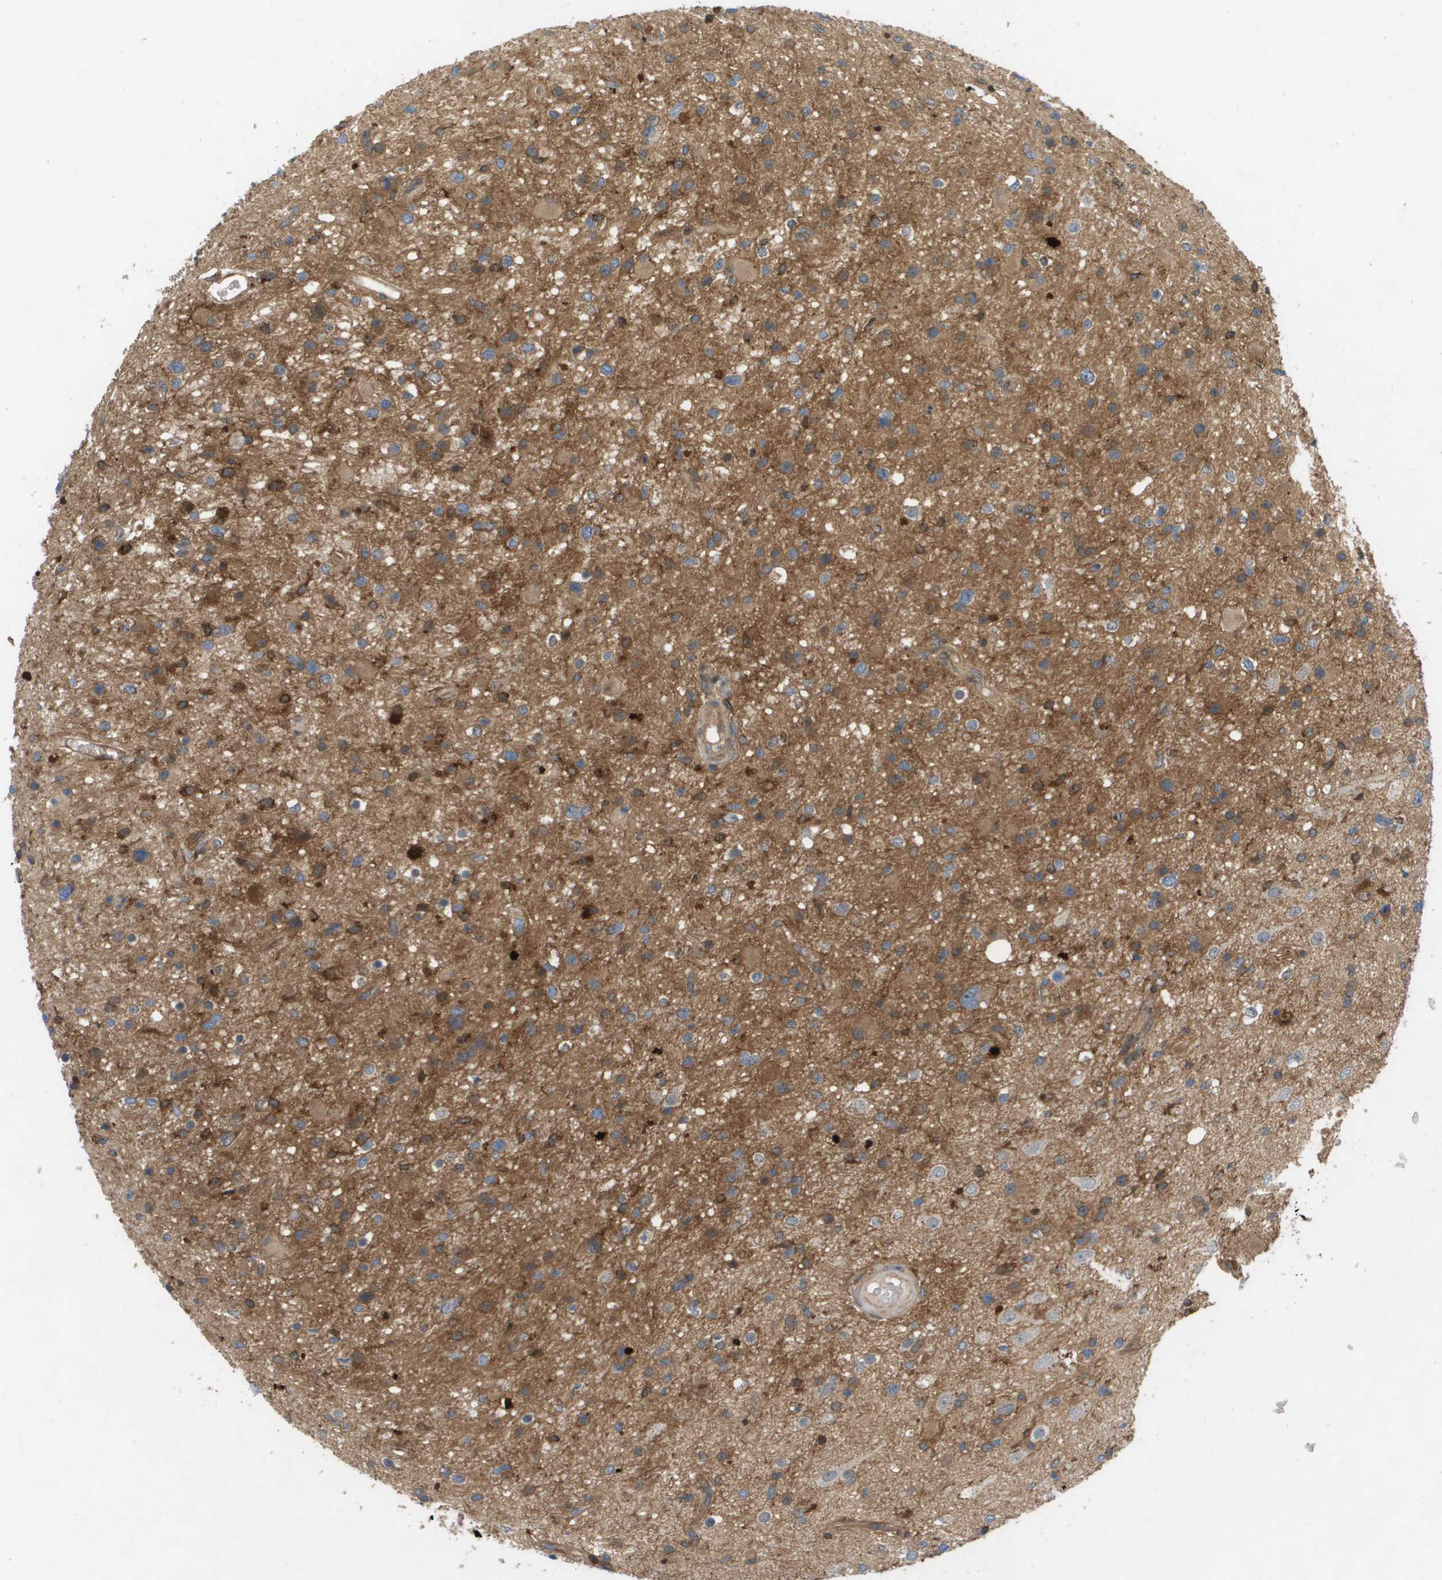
{"staining": {"intensity": "moderate", "quantity": ">75%", "location": "cytoplasmic/membranous"}, "tissue": "glioma", "cell_type": "Tumor cells", "image_type": "cancer", "snomed": [{"axis": "morphology", "description": "Glioma, malignant, High grade"}, {"axis": "topography", "description": "Brain"}], "caption": "This is a histology image of IHC staining of malignant glioma (high-grade), which shows moderate expression in the cytoplasmic/membranous of tumor cells.", "gene": "PALD1", "patient": {"sex": "male", "age": 33}}